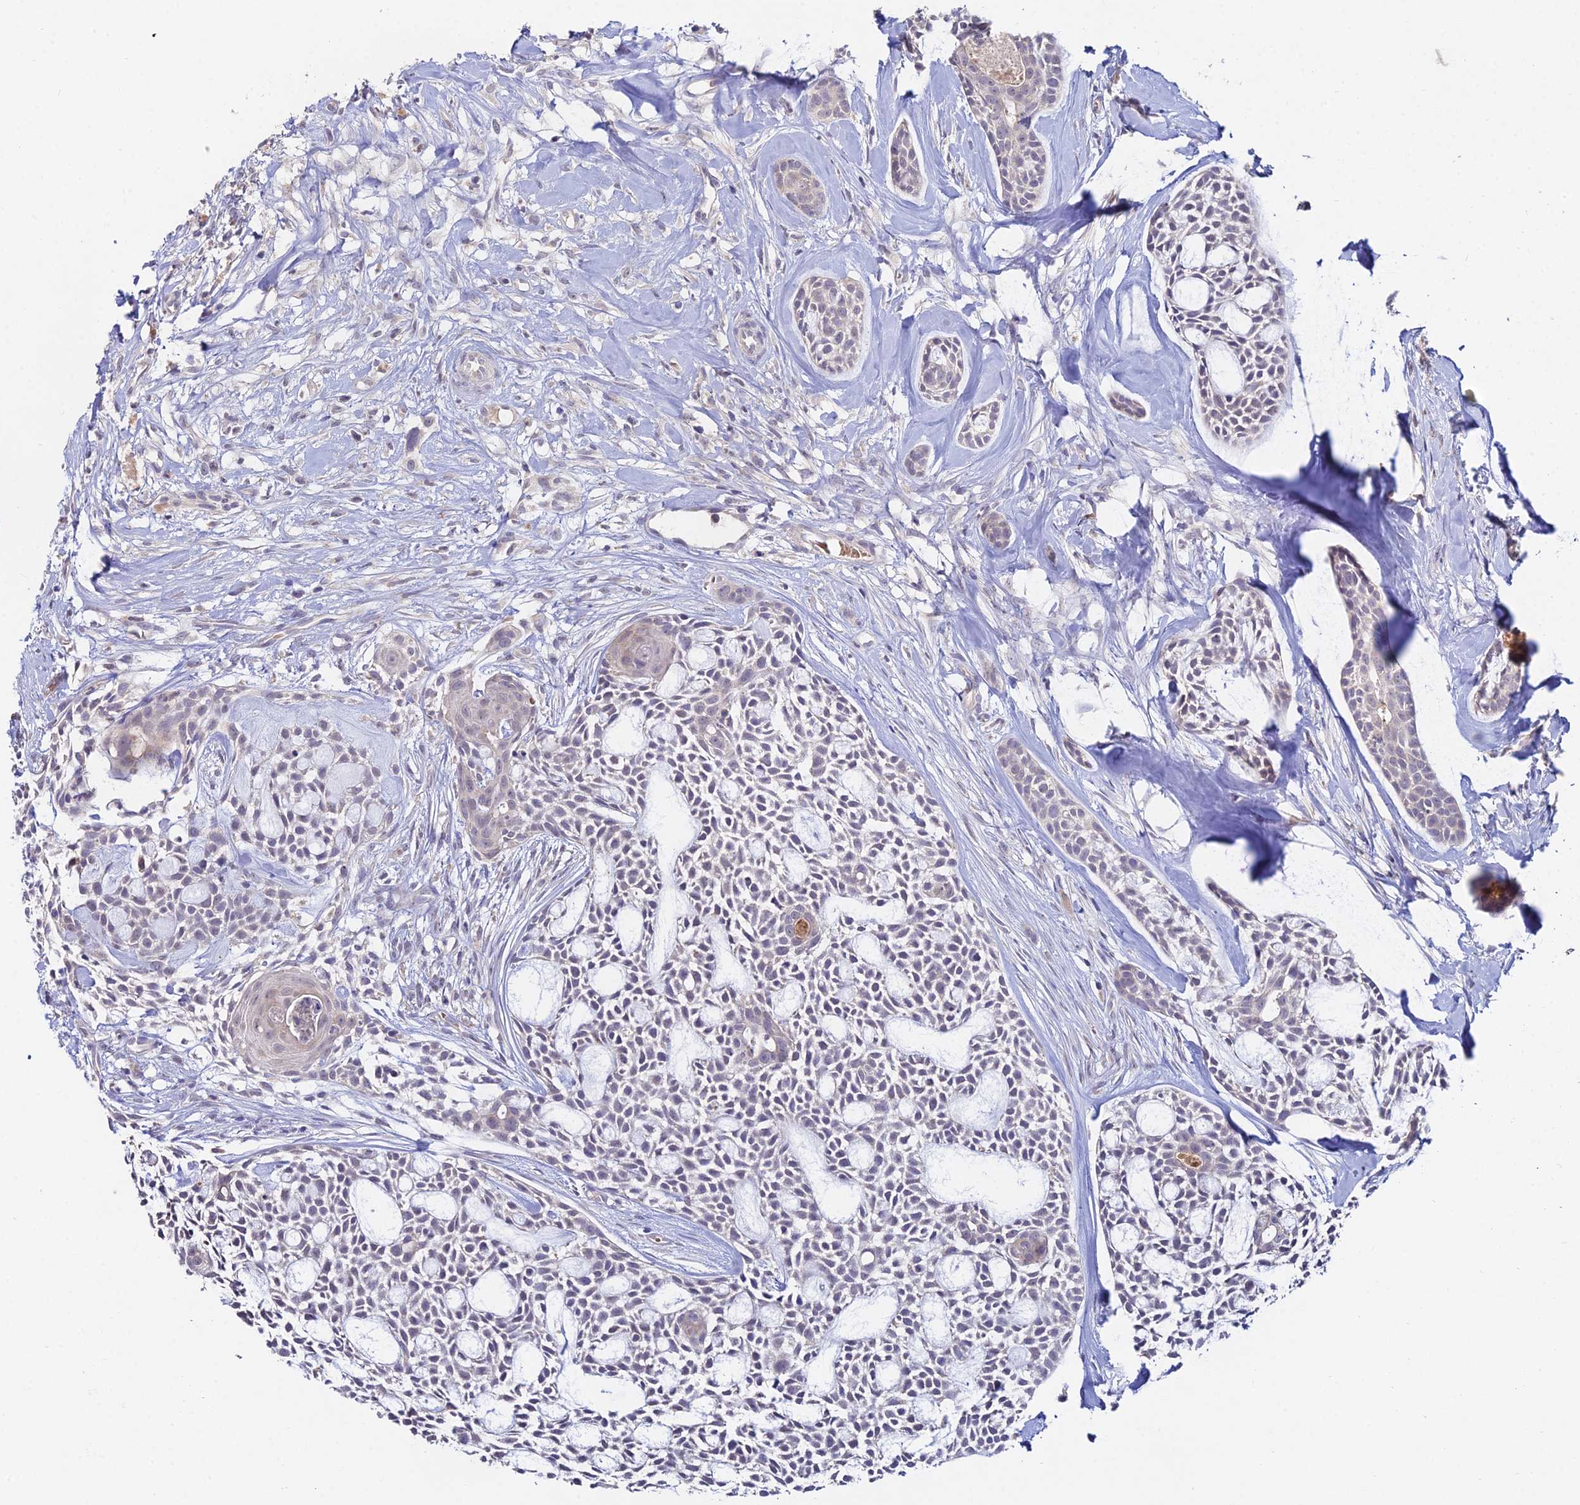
{"staining": {"intensity": "negative", "quantity": "none", "location": "none"}, "tissue": "head and neck cancer", "cell_type": "Tumor cells", "image_type": "cancer", "snomed": [{"axis": "morphology", "description": "Adenocarcinoma, NOS"}, {"axis": "topography", "description": "Subcutis"}, {"axis": "topography", "description": "Head-Neck"}], "caption": "Human head and neck cancer stained for a protein using IHC demonstrates no expression in tumor cells.", "gene": "WDR43", "patient": {"sex": "female", "age": 73}}